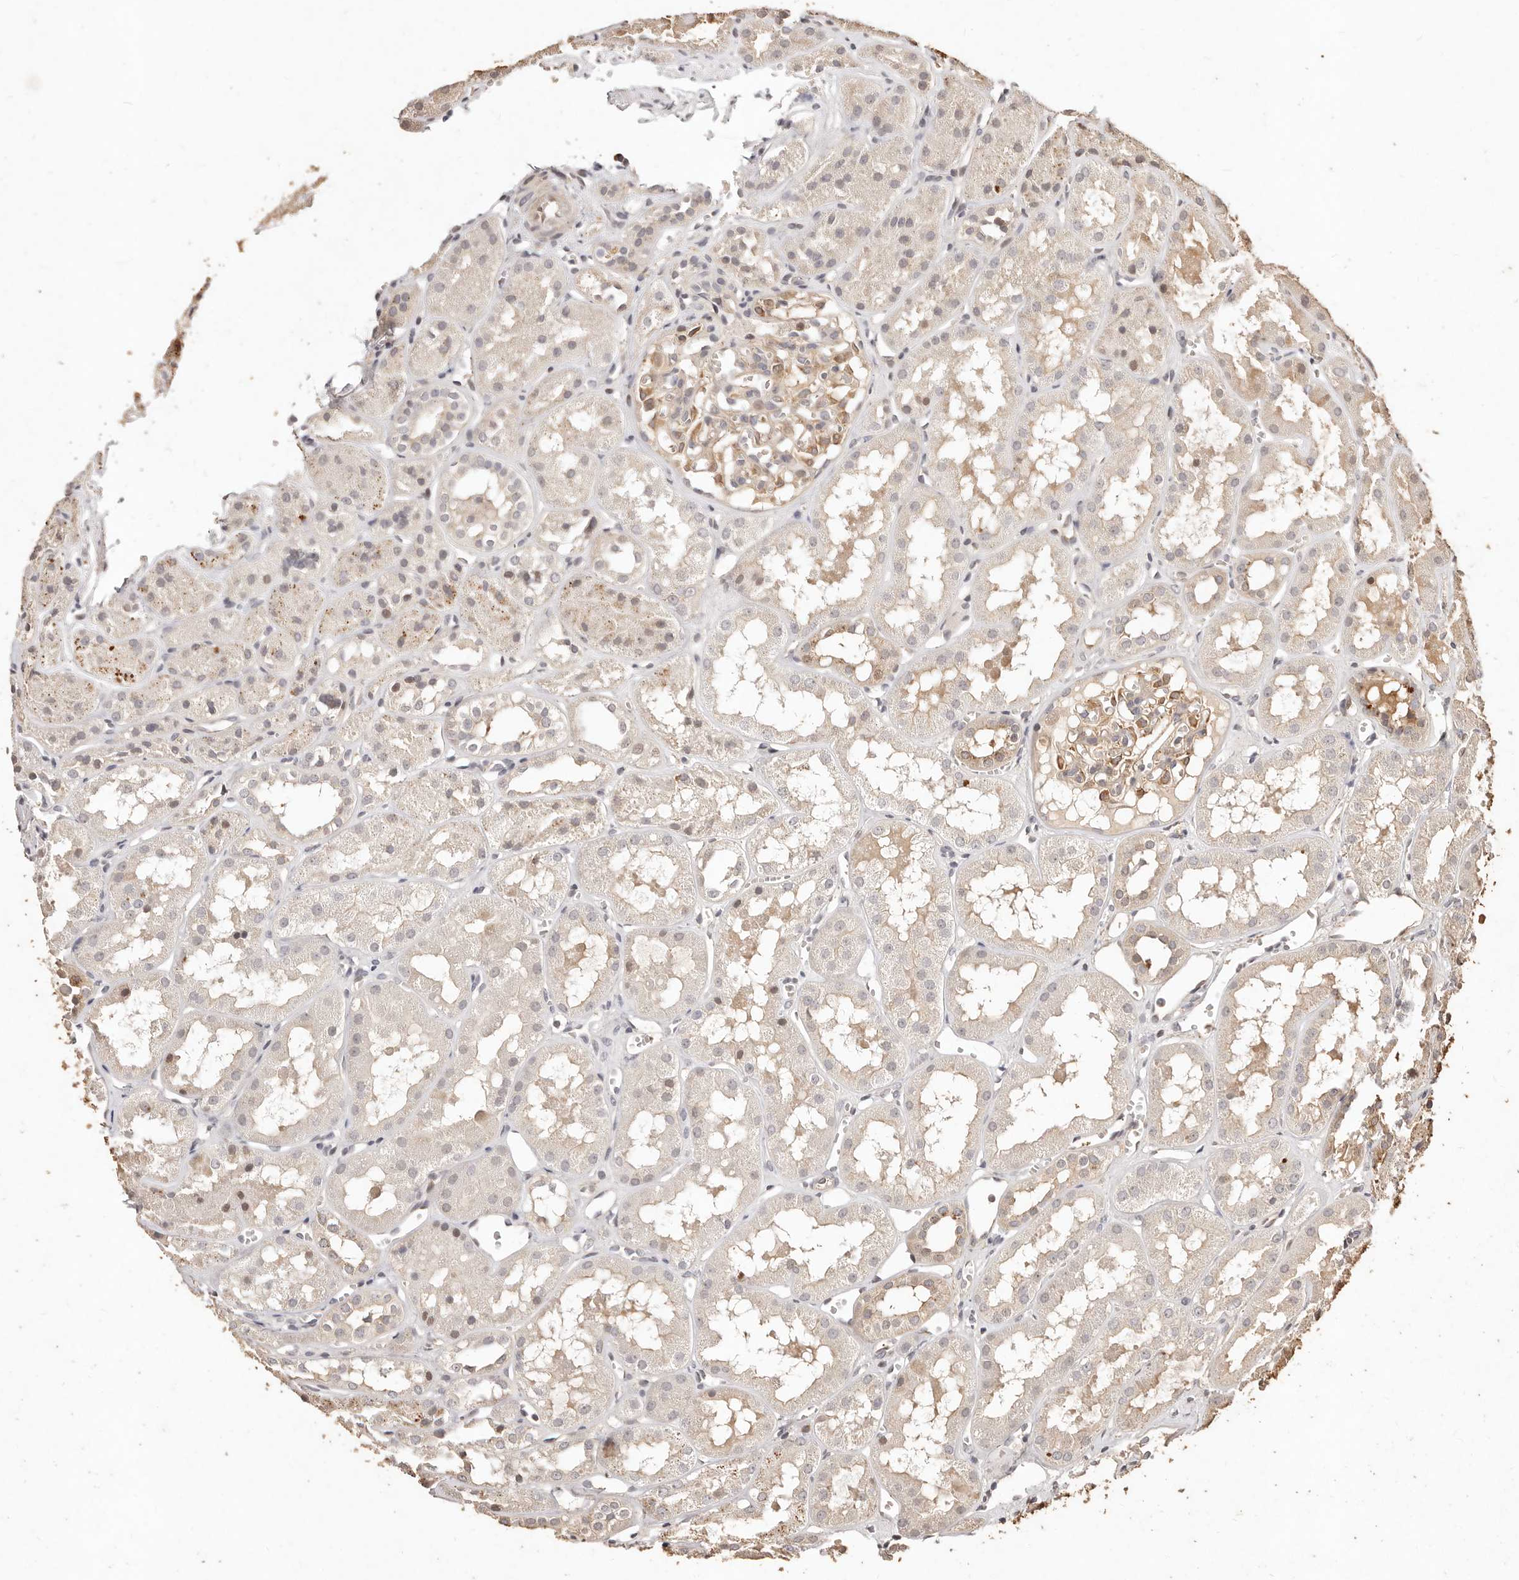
{"staining": {"intensity": "moderate", "quantity": "25%-75%", "location": "cytoplasmic/membranous"}, "tissue": "kidney", "cell_type": "Cells in glomeruli", "image_type": "normal", "snomed": [{"axis": "morphology", "description": "Normal tissue, NOS"}, {"axis": "topography", "description": "Kidney"}], "caption": "Cells in glomeruli demonstrate medium levels of moderate cytoplasmic/membranous positivity in approximately 25%-75% of cells in normal kidney.", "gene": "KIF9", "patient": {"sex": "male", "age": 16}}